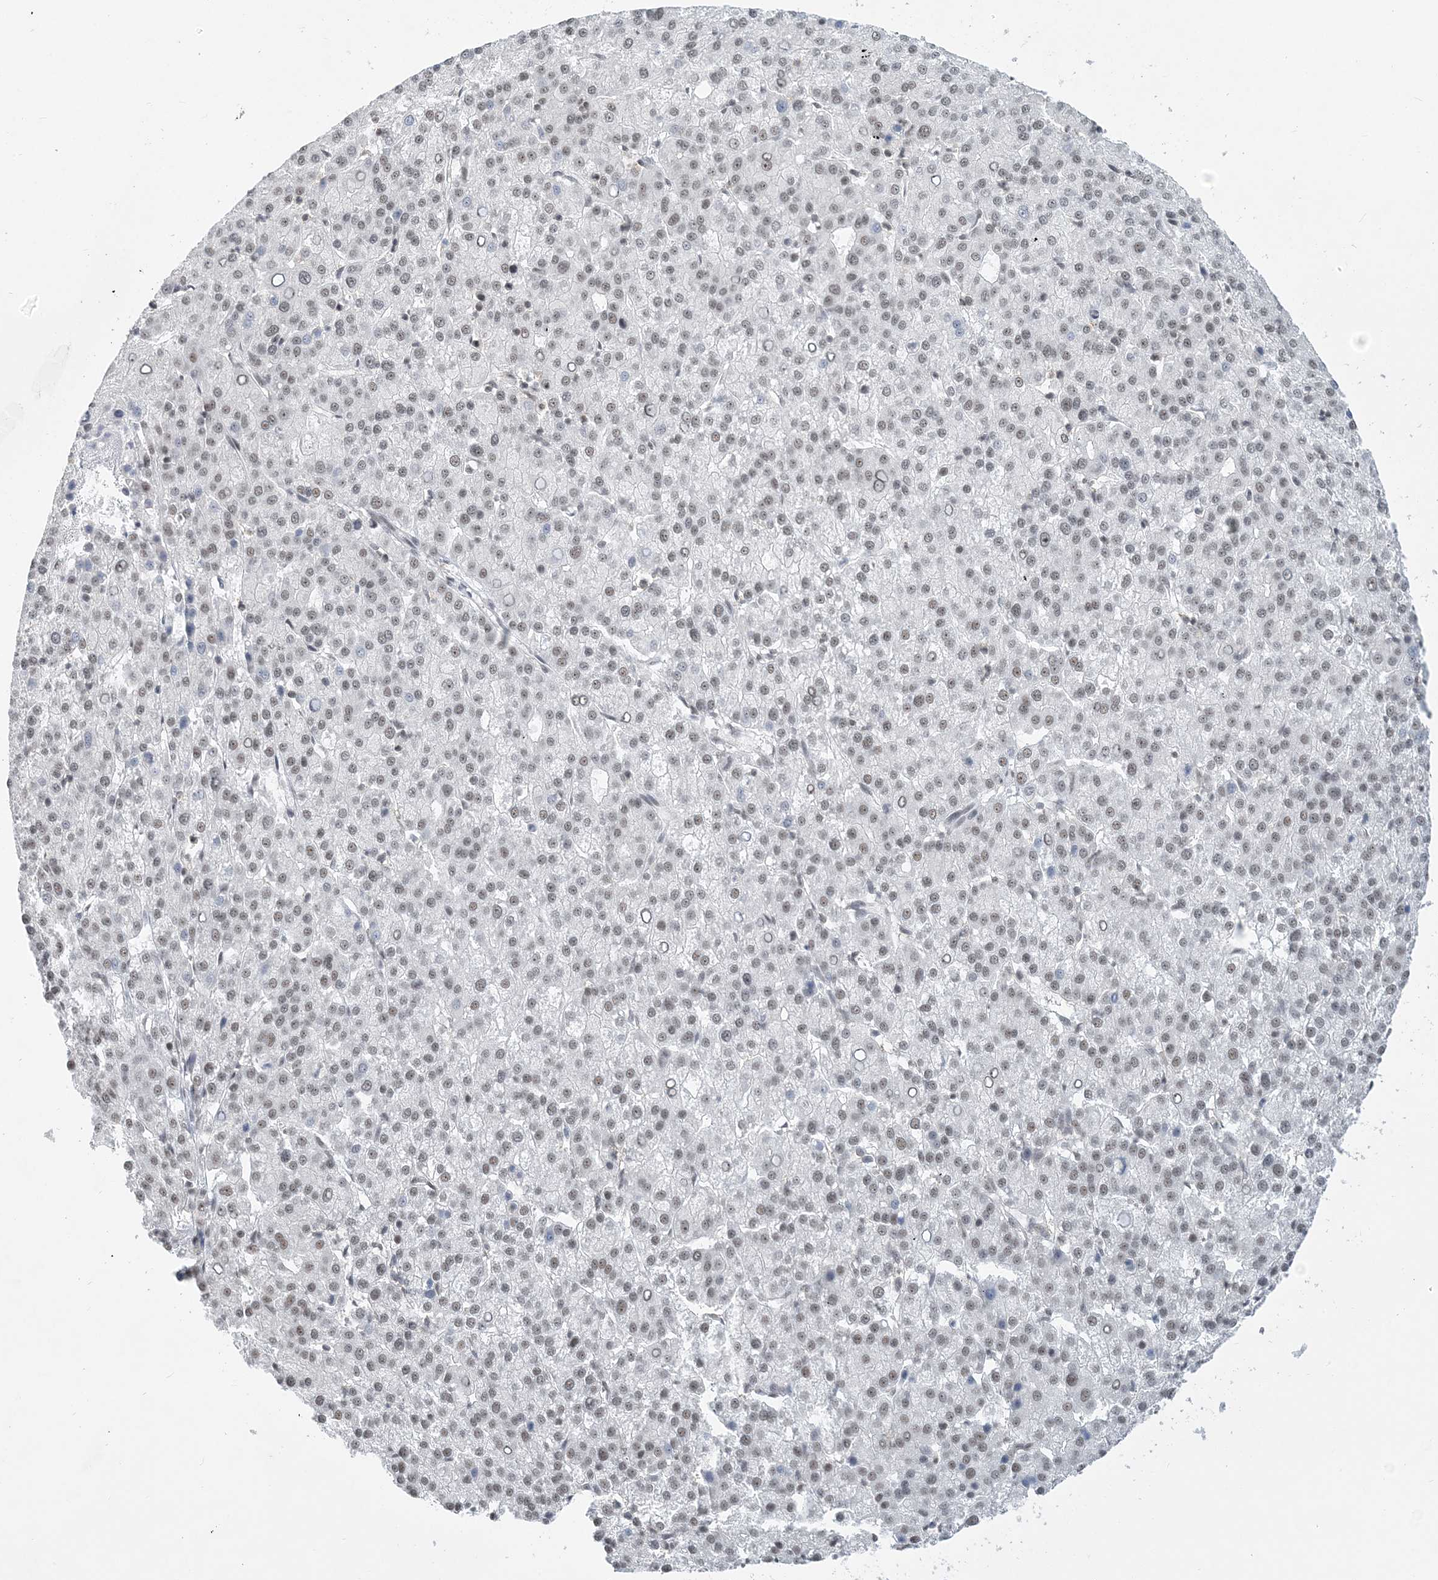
{"staining": {"intensity": "weak", "quantity": "25%-75%", "location": "nuclear"}, "tissue": "liver cancer", "cell_type": "Tumor cells", "image_type": "cancer", "snomed": [{"axis": "morphology", "description": "Carcinoma, Hepatocellular, NOS"}, {"axis": "topography", "description": "Liver"}], "caption": "Immunohistochemical staining of human liver cancer (hepatocellular carcinoma) exhibits weak nuclear protein positivity in about 25%-75% of tumor cells.", "gene": "PLRG1", "patient": {"sex": "female", "age": 58}}